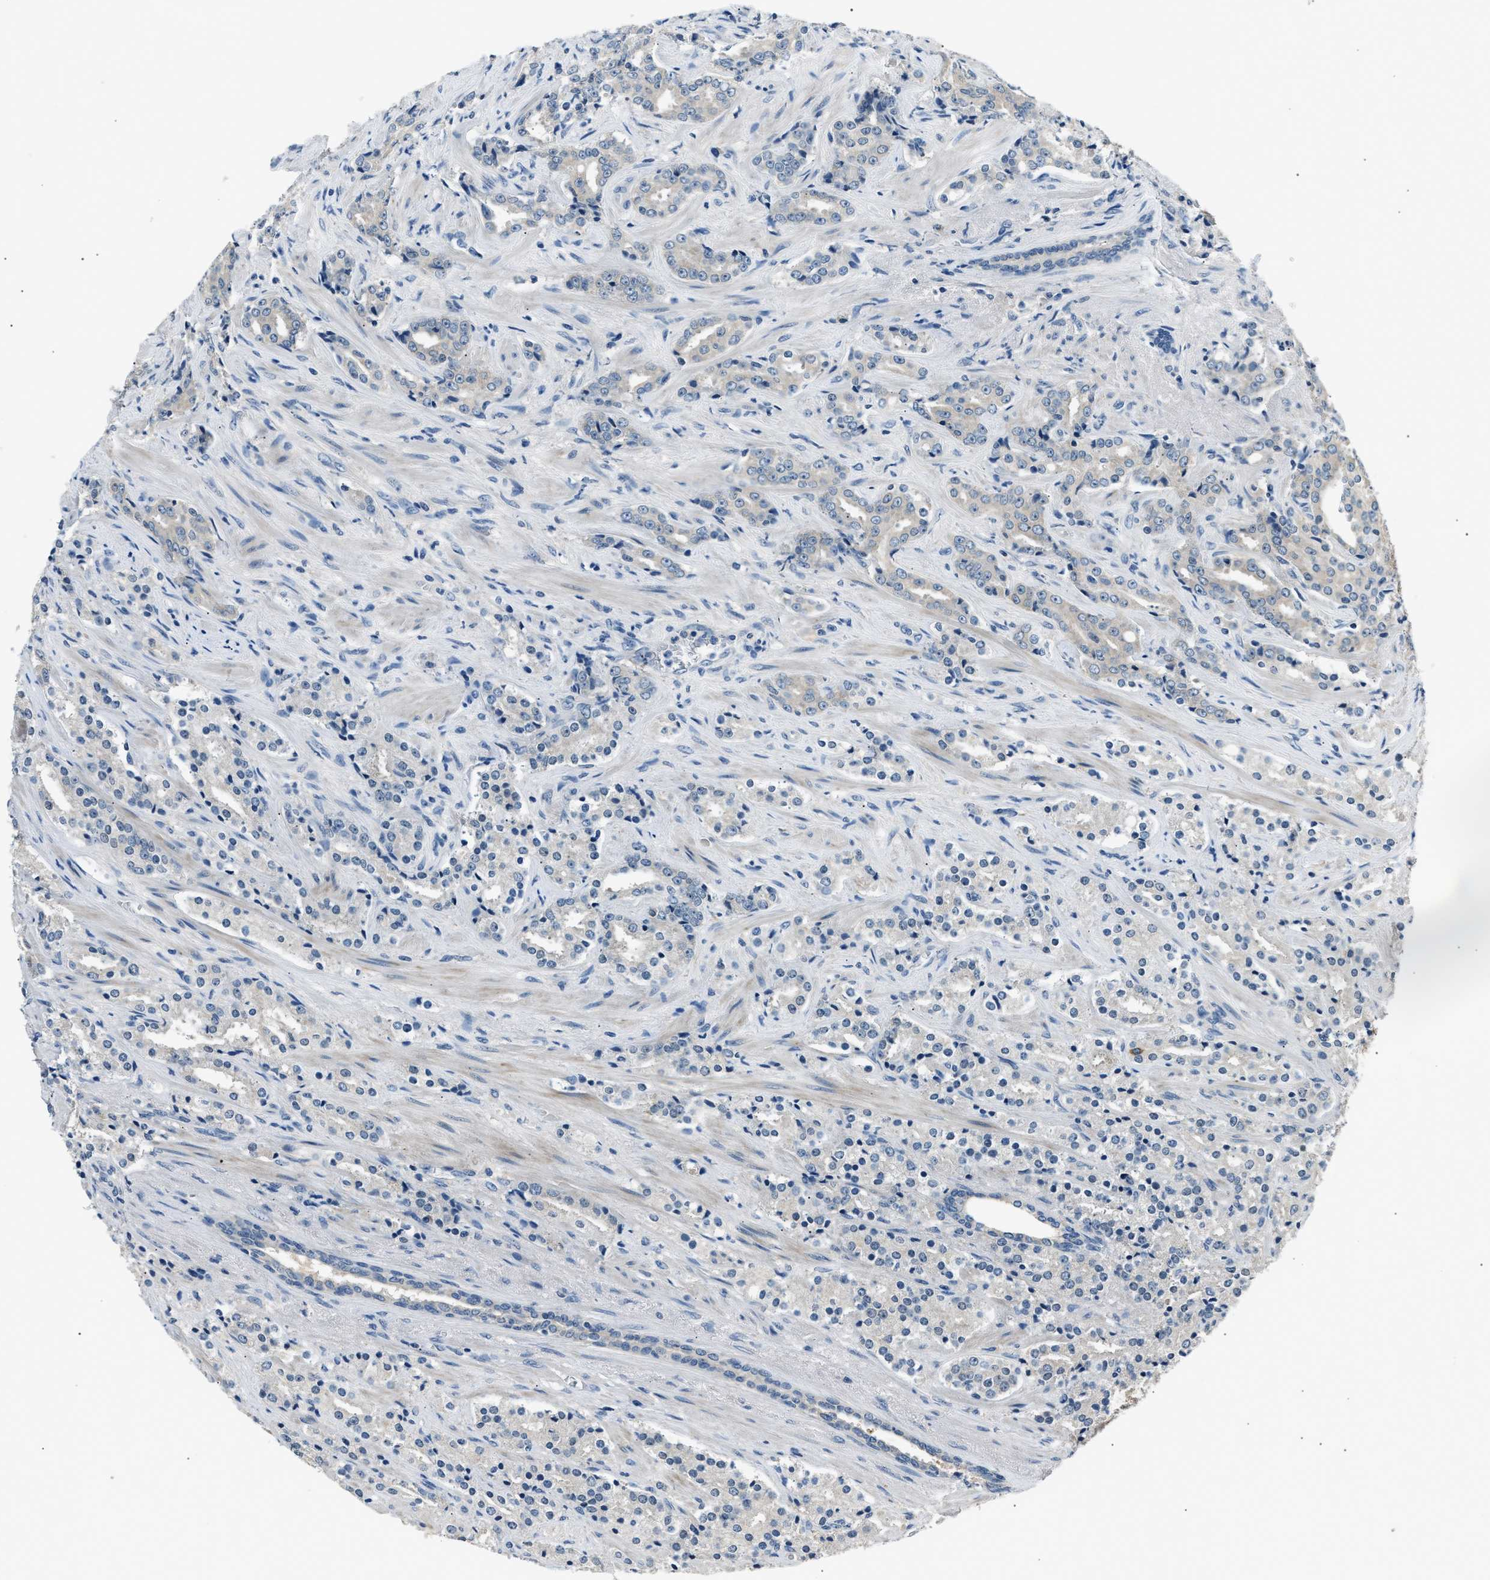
{"staining": {"intensity": "negative", "quantity": "none", "location": "none"}, "tissue": "prostate cancer", "cell_type": "Tumor cells", "image_type": "cancer", "snomed": [{"axis": "morphology", "description": "Adenocarcinoma, High grade"}, {"axis": "topography", "description": "Prostate"}], "caption": "There is no significant staining in tumor cells of high-grade adenocarcinoma (prostate).", "gene": "INHA", "patient": {"sex": "male", "age": 71}}